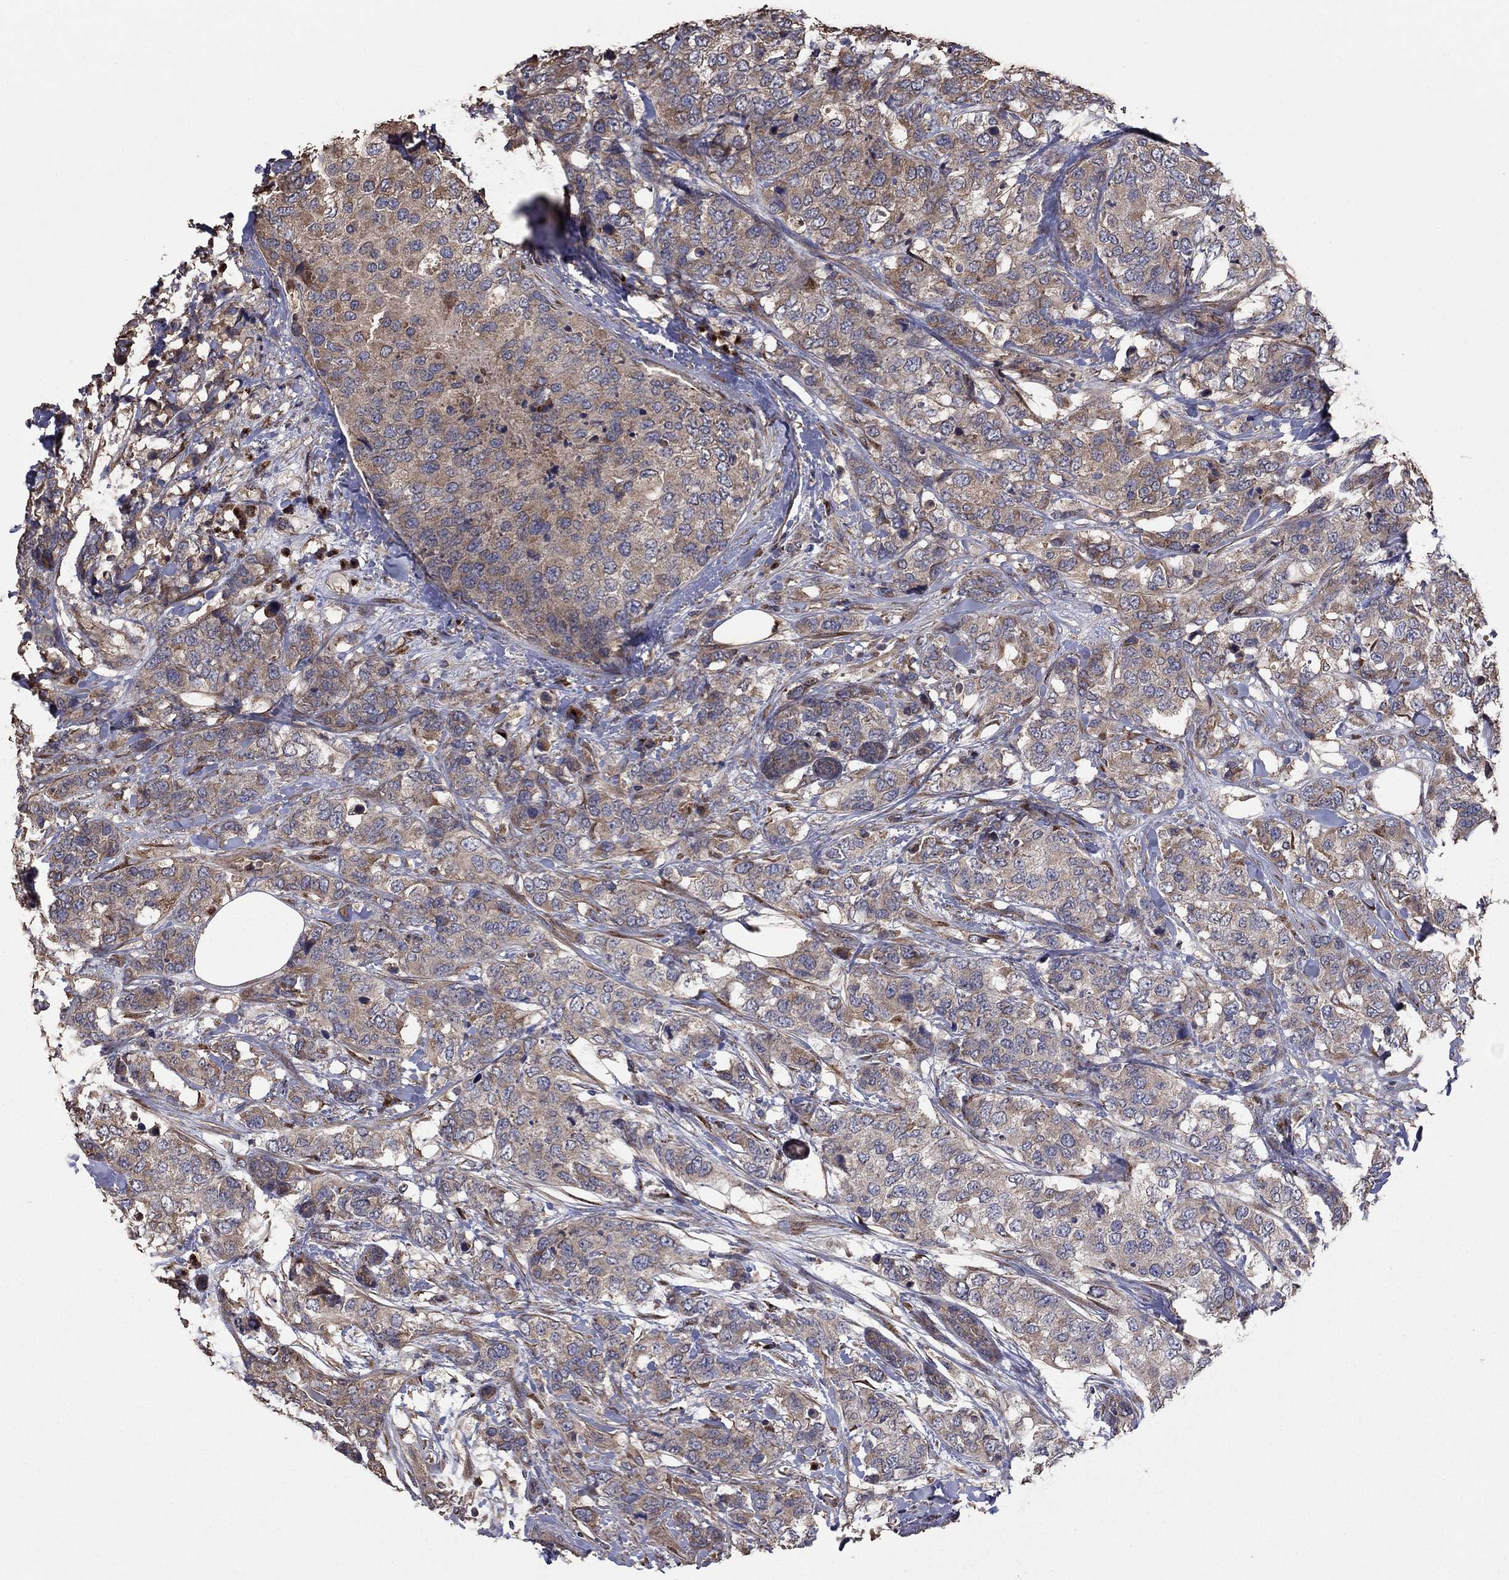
{"staining": {"intensity": "moderate", "quantity": ">75%", "location": "cytoplasmic/membranous"}, "tissue": "breast cancer", "cell_type": "Tumor cells", "image_type": "cancer", "snomed": [{"axis": "morphology", "description": "Lobular carcinoma"}, {"axis": "topography", "description": "Breast"}], "caption": "Tumor cells show moderate cytoplasmic/membranous positivity in about >75% of cells in breast cancer.", "gene": "FLT4", "patient": {"sex": "female", "age": 59}}